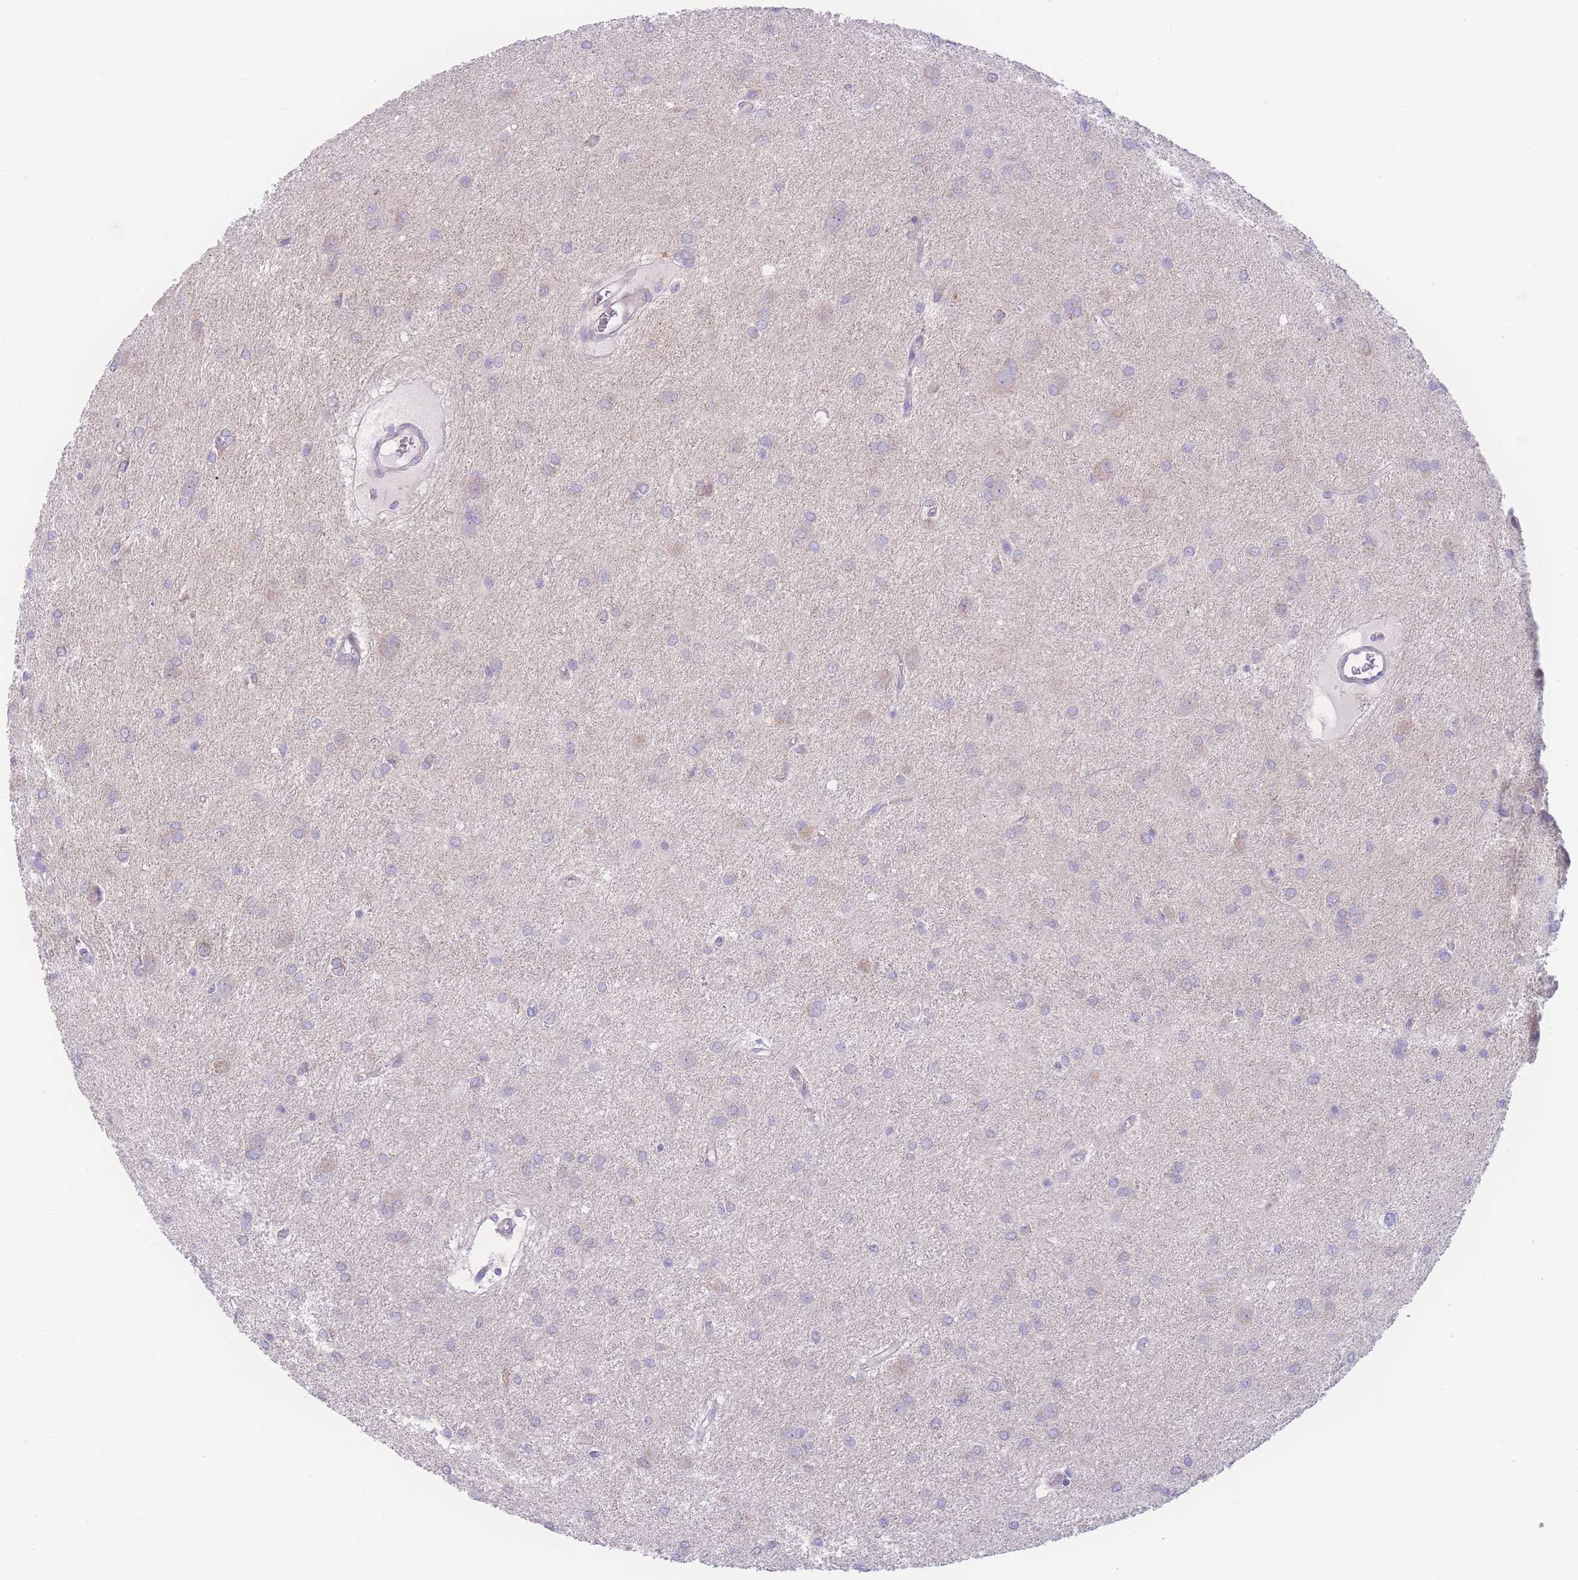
{"staining": {"intensity": "negative", "quantity": "none", "location": "none"}, "tissue": "glioma", "cell_type": "Tumor cells", "image_type": "cancer", "snomed": [{"axis": "morphology", "description": "Glioma, malignant, High grade"}, {"axis": "topography", "description": "Brain"}], "caption": "IHC micrograph of neoplastic tissue: glioma stained with DAB (3,3'-diaminobenzidine) displays no significant protein expression in tumor cells.", "gene": "NBEAL1", "patient": {"sex": "female", "age": 50}}